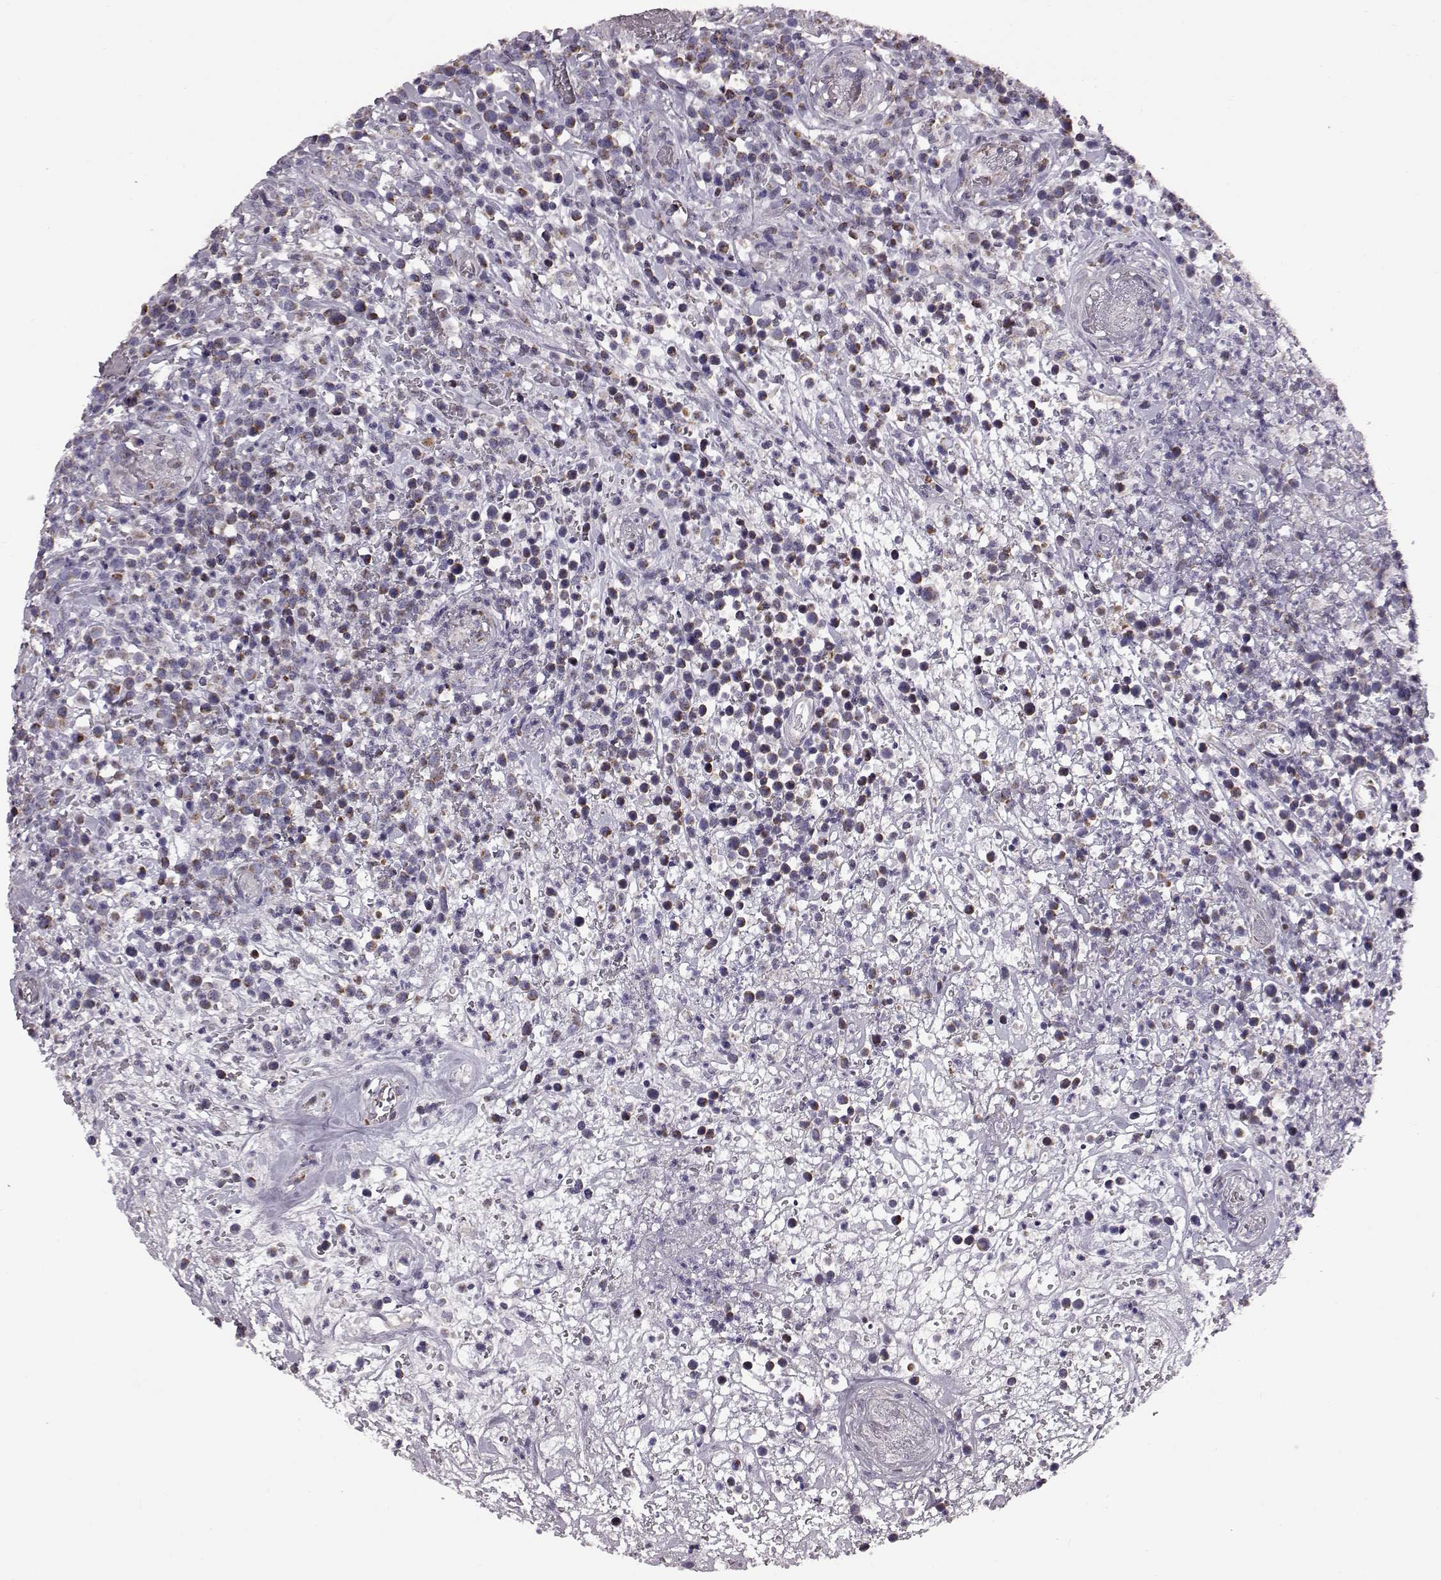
{"staining": {"intensity": "moderate", "quantity": ">75%", "location": "cytoplasmic/membranous"}, "tissue": "lymphoma", "cell_type": "Tumor cells", "image_type": "cancer", "snomed": [{"axis": "morphology", "description": "Malignant lymphoma, non-Hodgkin's type, High grade"}, {"axis": "topography", "description": "Soft tissue"}], "caption": "High-power microscopy captured an immunohistochemistry (IHC) micrograph of high-grade malignant lymphoma, non-Hodgkin's type, revealing moderate cytoplasmic/membranous positivity in about >75% of tumor cells. Ihc stains the protein of interest in brown and the nuclei are stained blue.", "gene": "FAM8A1", "patient": {"sex": "female", "age": 56}}